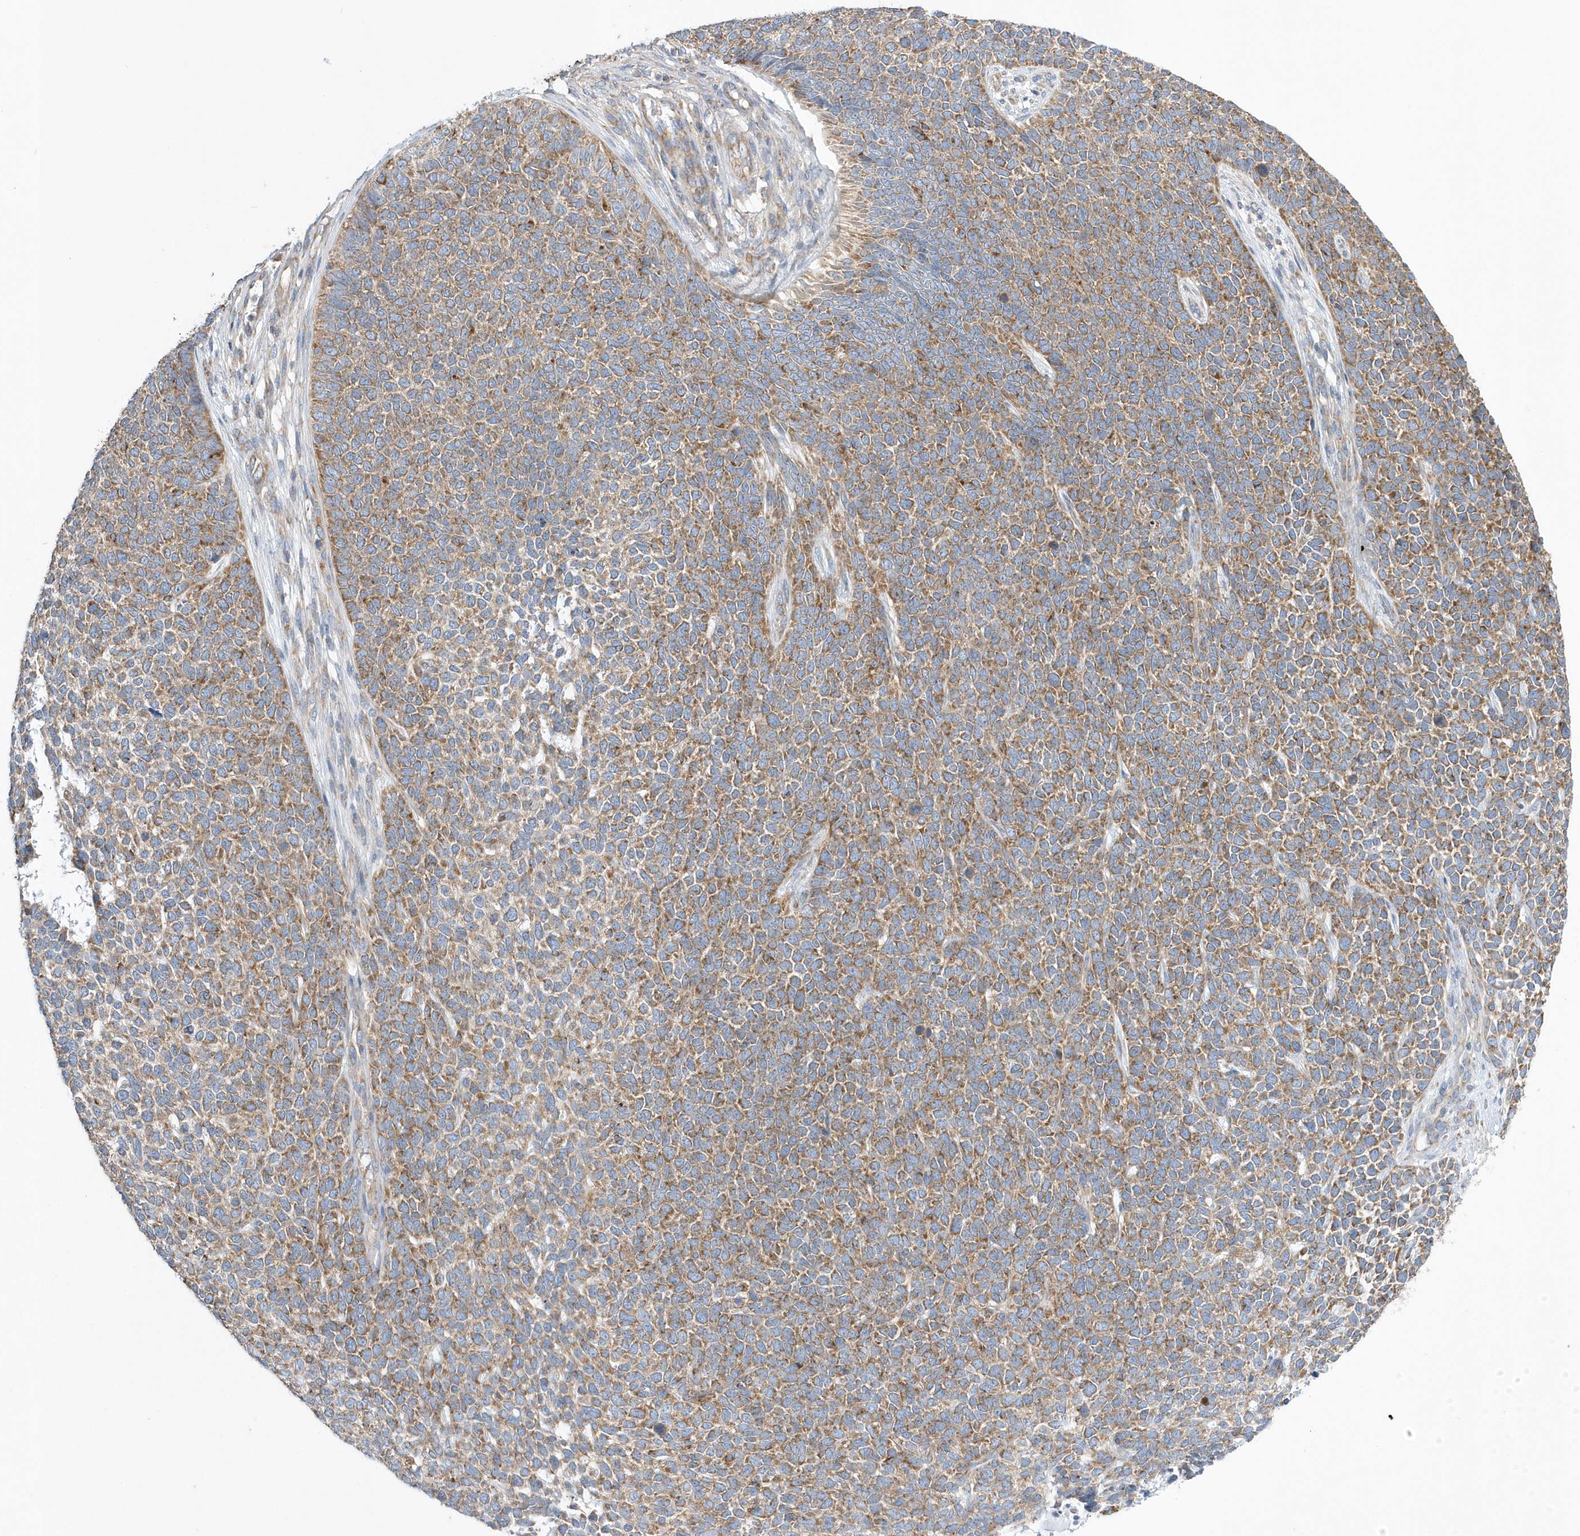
{"staining": {"intensity": "moderate", "quantity": ">75%", "location": "cytoplasmic/membranous"}, "tissue": "skin cancer", "cell_type": "Tumor cells", "image_type": "cancer", "snomed": [{"axis": "morphology", "description": "Basal cell carcinoma"}, {"axis": "topography", "description": "Skin"}], "caption": "Tumor cells exhibit medium levels of moderate cytoplasmic/membranous positivity in about >75% of cells in skin cancer (basal cell carcinoma). The staining was performed using DAB to visualize the protein expression in brown, while the nuclei were stained in blue with hematoxylin (Magnification: 20x).", "gene": "SPATA5", "patient": {"sex": "female", "age": 84}}